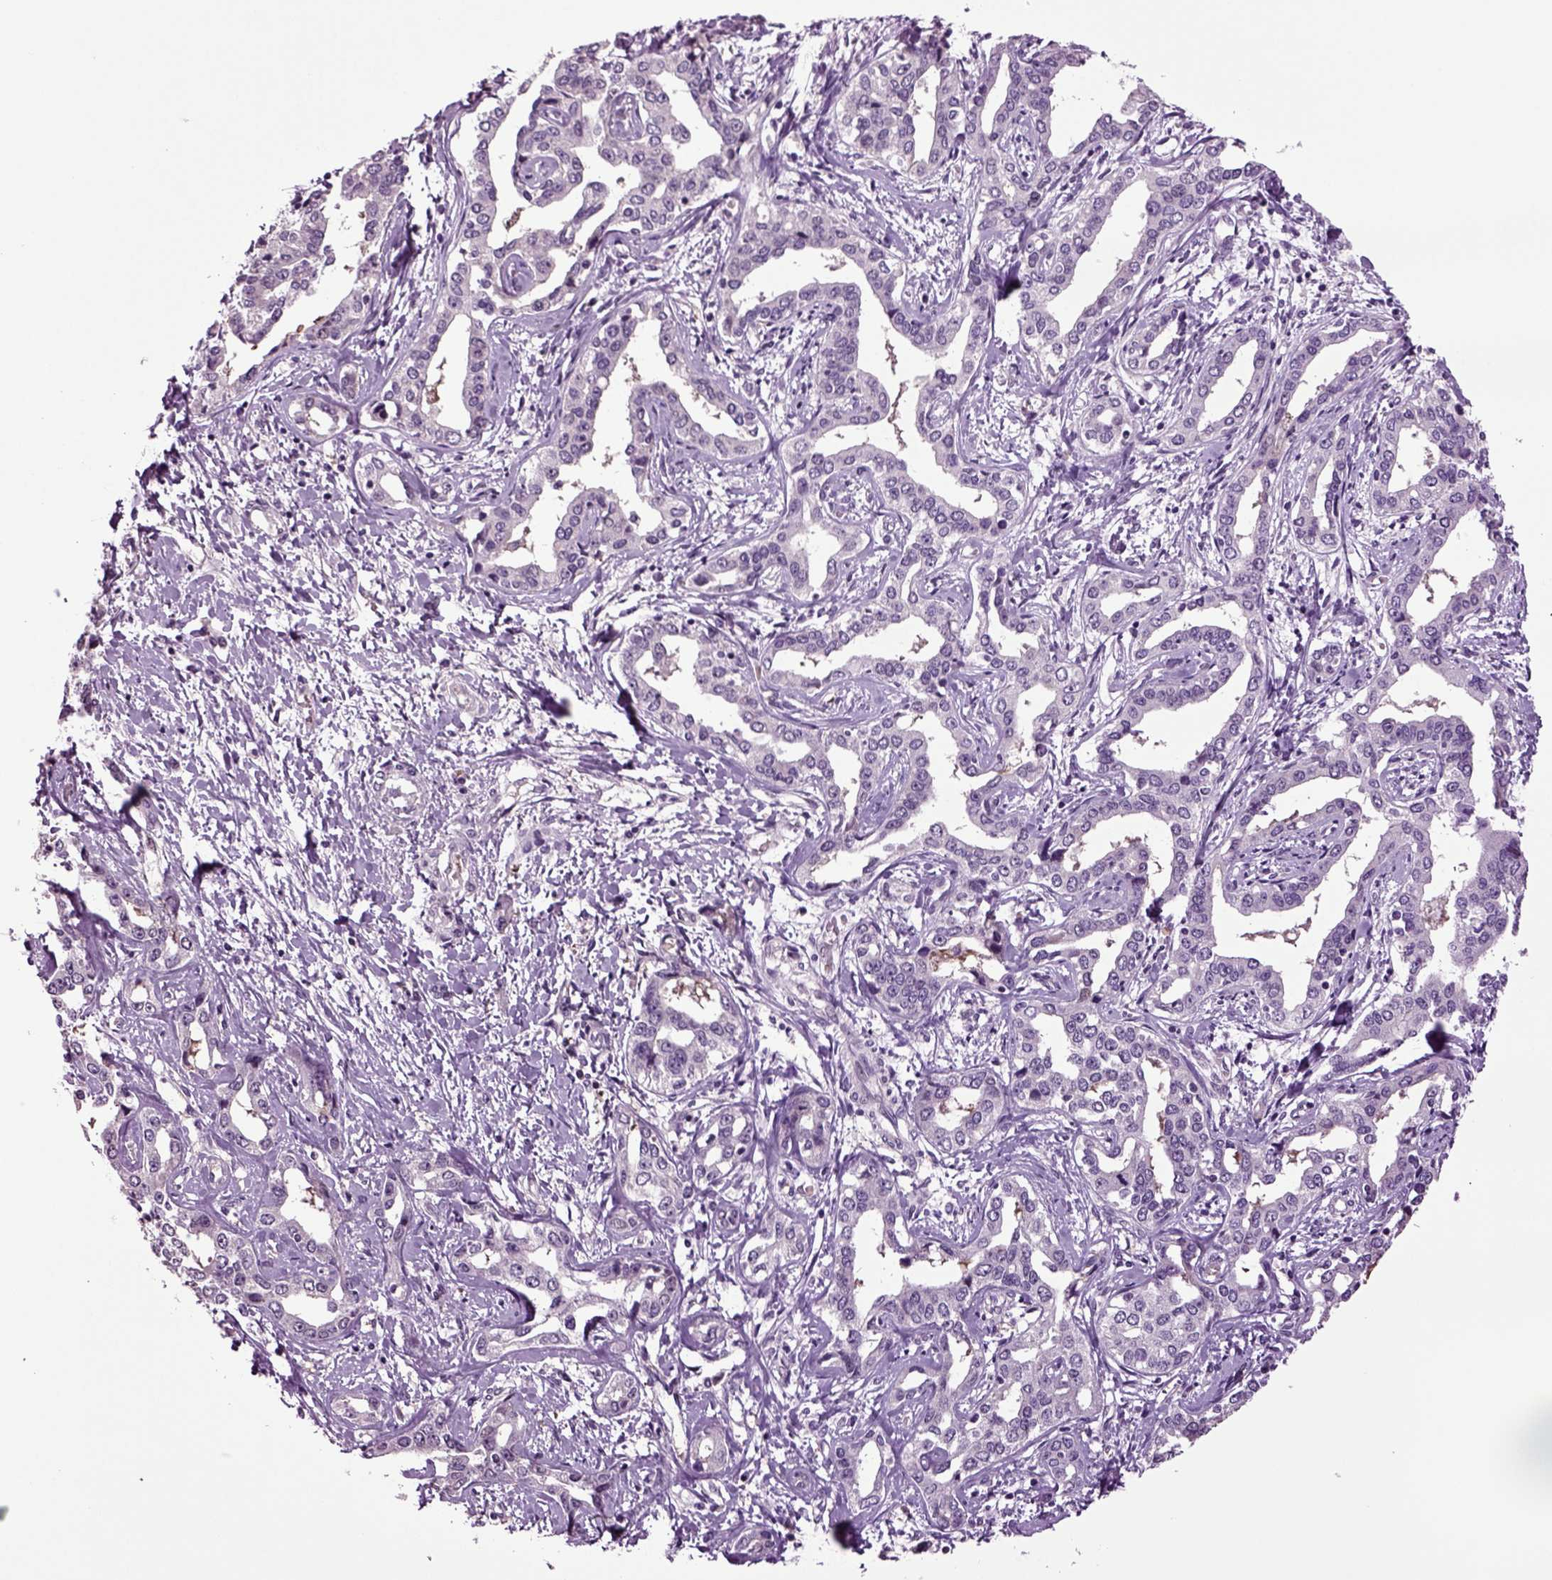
{"staining": {"intensity": "negative", "quantity": "none", "location": "none"}, "tissue": "liver cancer", "cell_type": "Tumor cells", "image_type": "cancer", "snomed": [{"axis": "morphology", "description": "Cholangiocarcinoma"}, {"axis": "topography", "description": "Liver"}], "caption": "A photomicrograph of cholangiocarcinoma (liver) stained for a protein demonstrates no brown staining in tumor cells.", "gene": "PLCH2", "patient": {"sex": "male", "age": 59}}